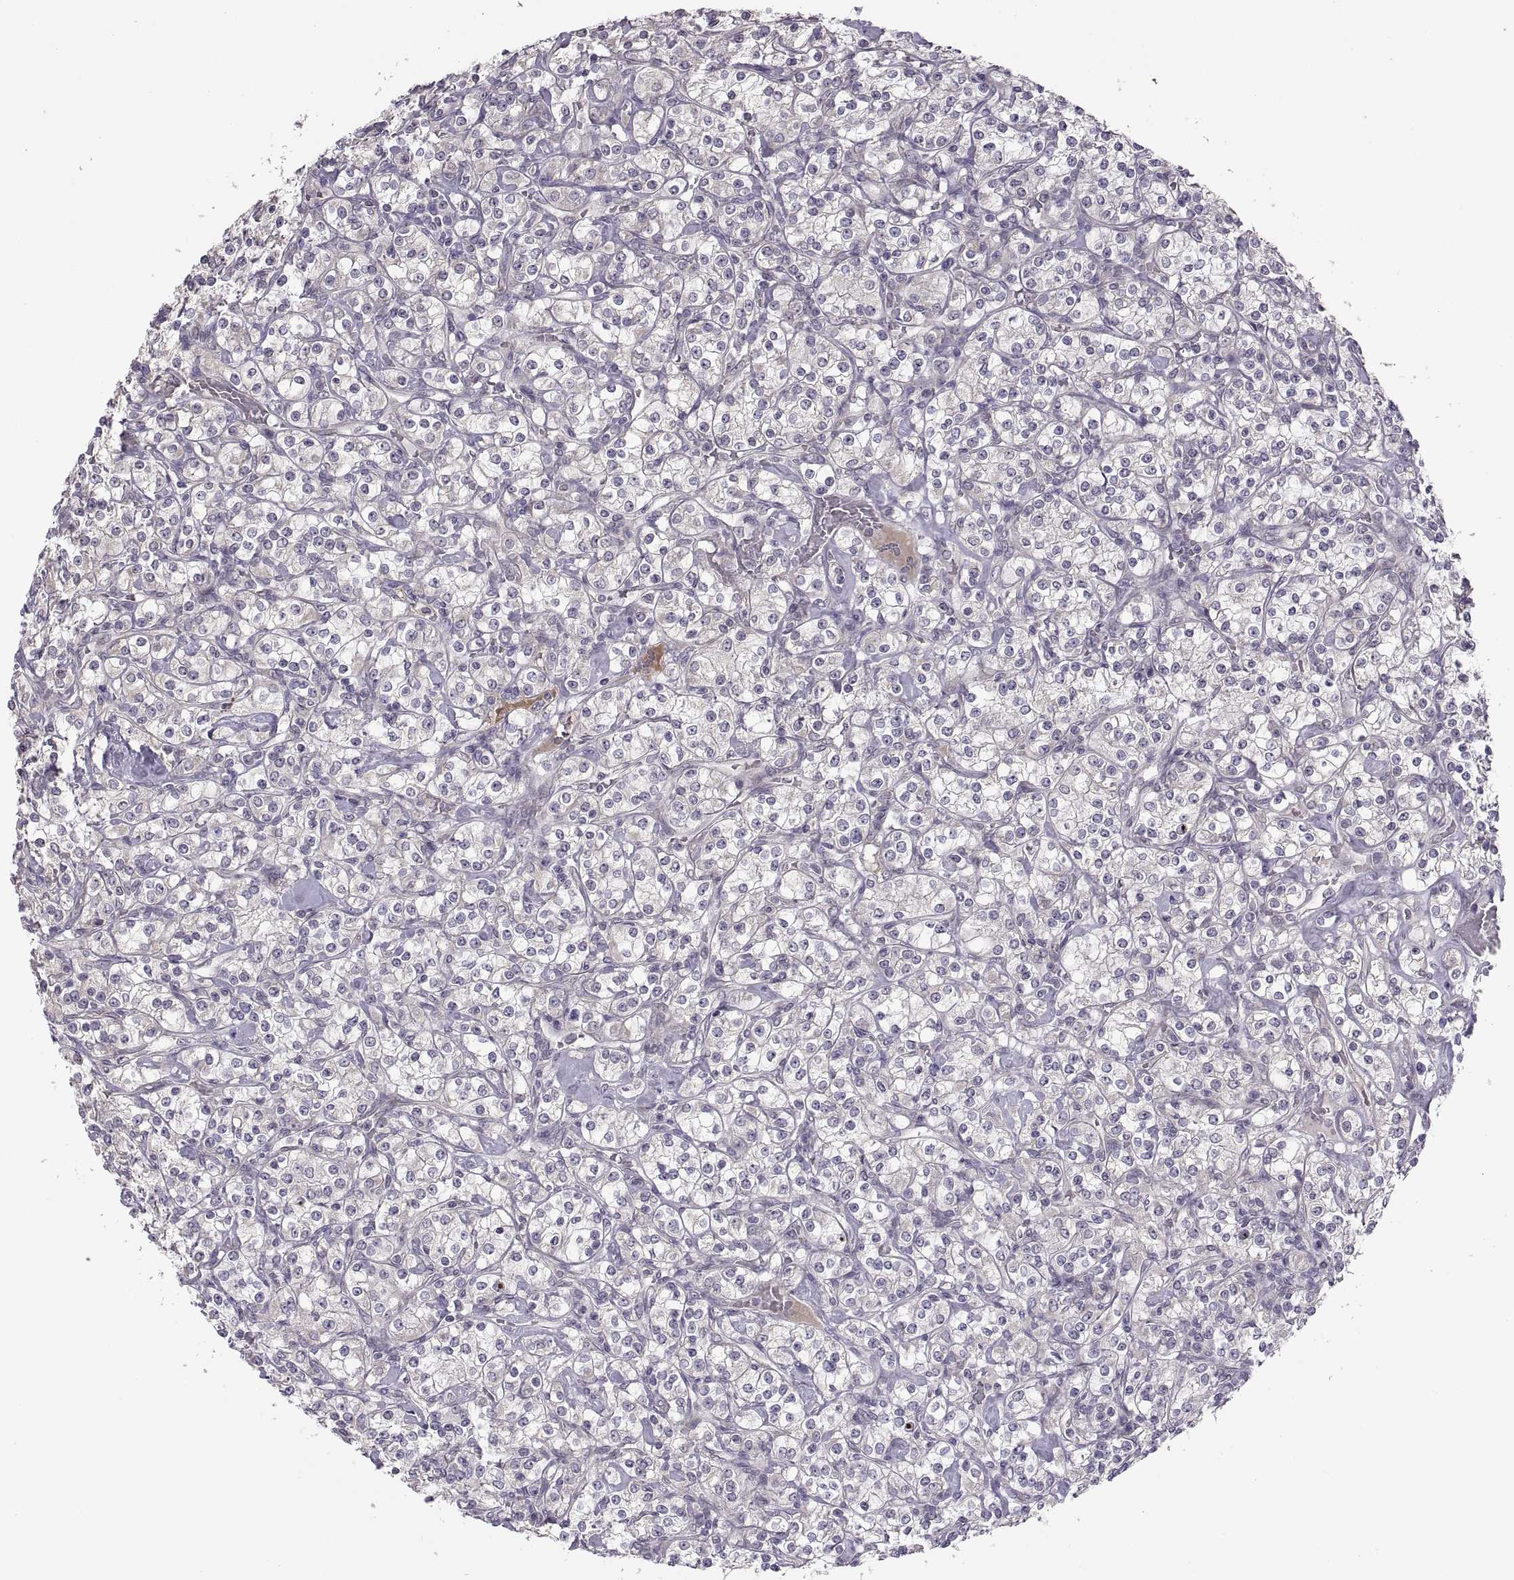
{"staining": {"intensity": "negative", "quantity": "none", "location": "none"}, "tissue": "renal cancer", "cell_type": "Tumor cells", "image_type": "cancer", "snomed": [{"axis": "morphology", "description": "Adenocarcinoma, NOS"}, {"axis": "topography", "description": "Kidney"}], "caption": "Tumor cells show no significant expression in renal cancer (adenocarcinoma).", "gene": "ACSBG2", "patient": {"sex": "male", "age": 77}}